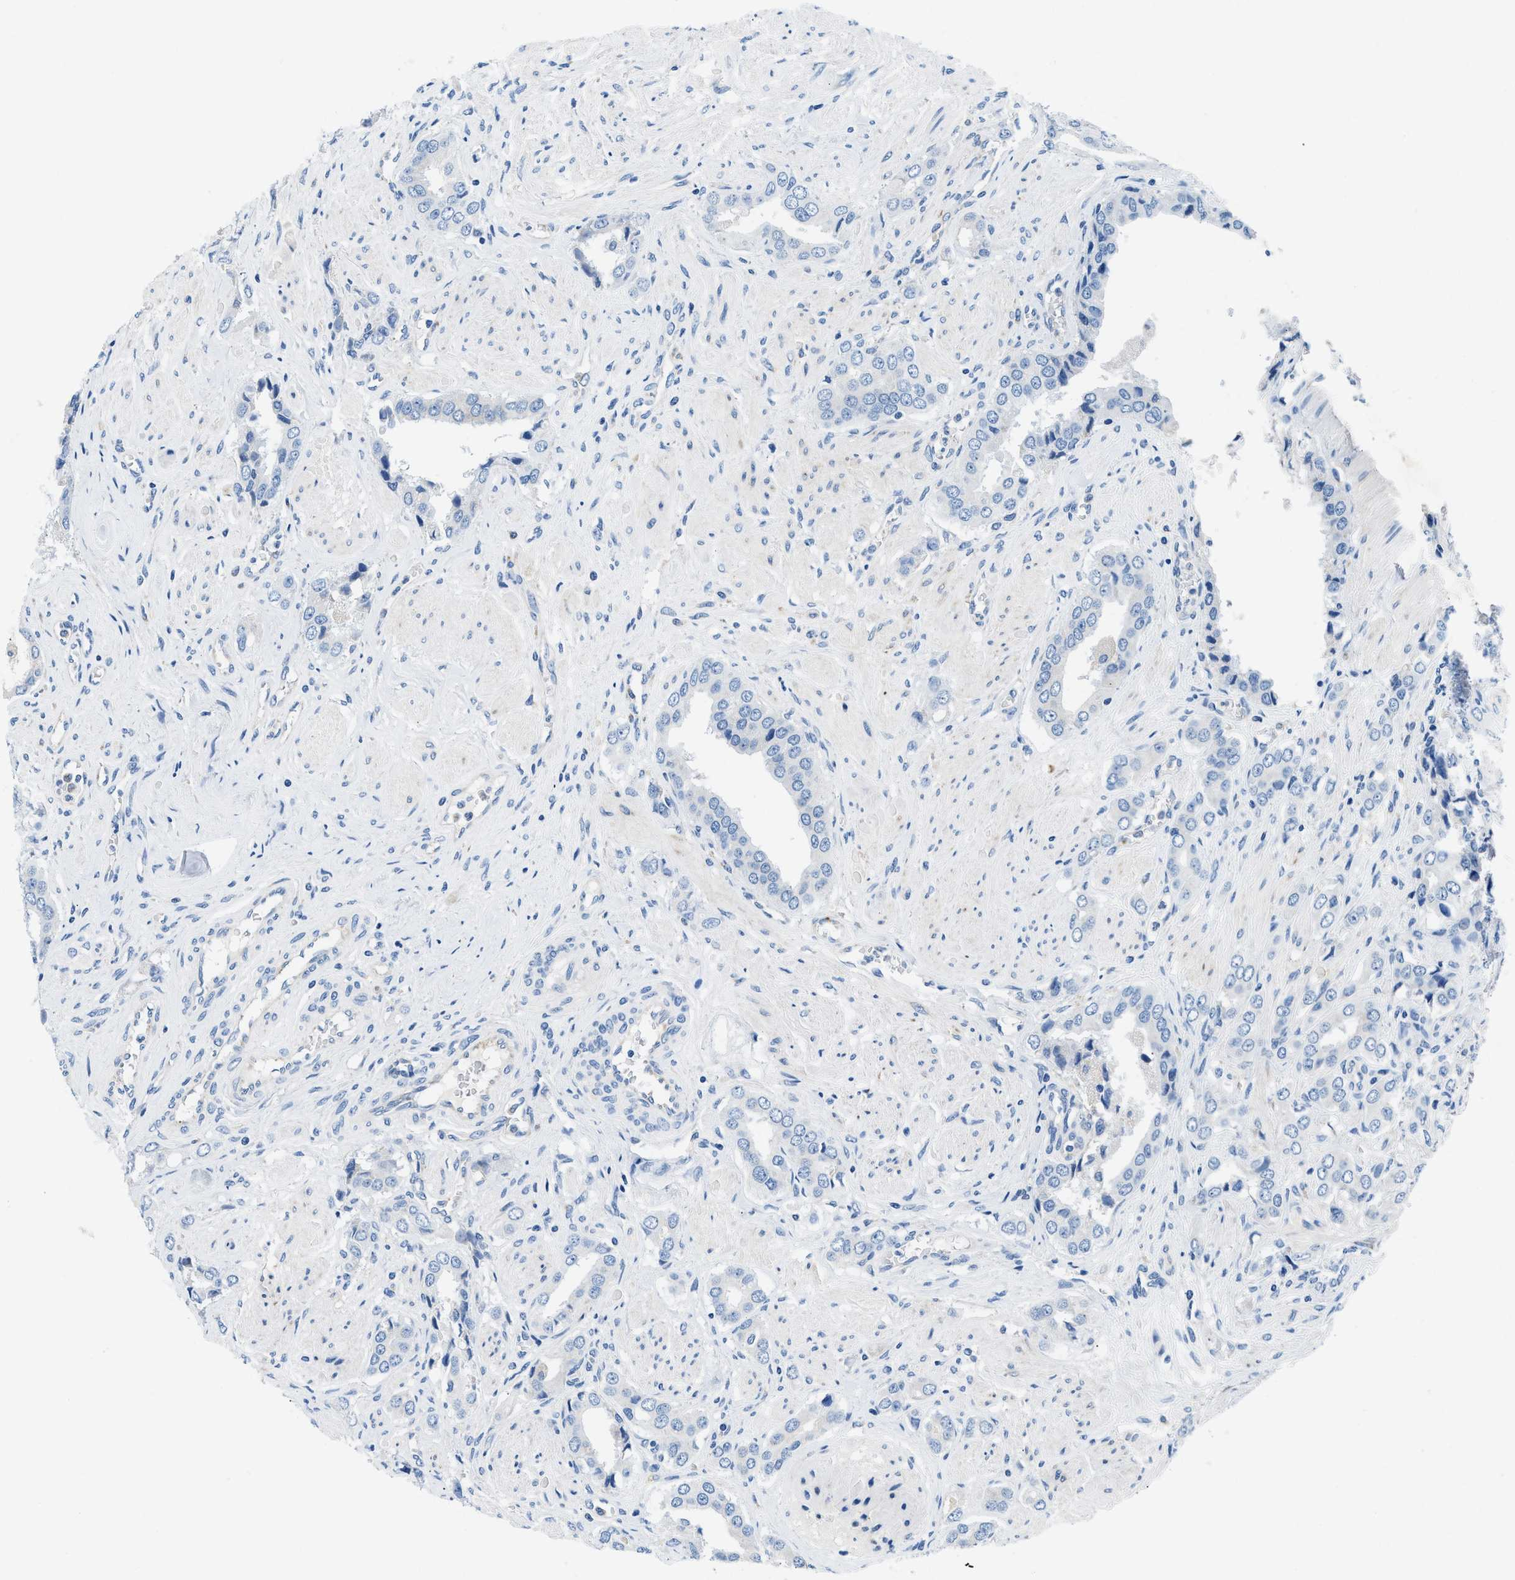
{"staining": {"intensity": "negative", "quantity": "none", "location": "none"}, "tissue": "prostate cancer", "cell_type": "Tumor cells", "image_type": "cancer", "snomed": [{"axis": "morphology", "description": "Adenocarcinoma, High grade"}, {"axis": "topography", "description": "Prostate"}], "caption": "Immunohistochemistry (IHC) of human prostate cancer (adenocarcinoma (high-grade)) exhibits no expression in tumor cells.", "gene": "BNC2", "patient": {"sex": "male", "age": 52}}